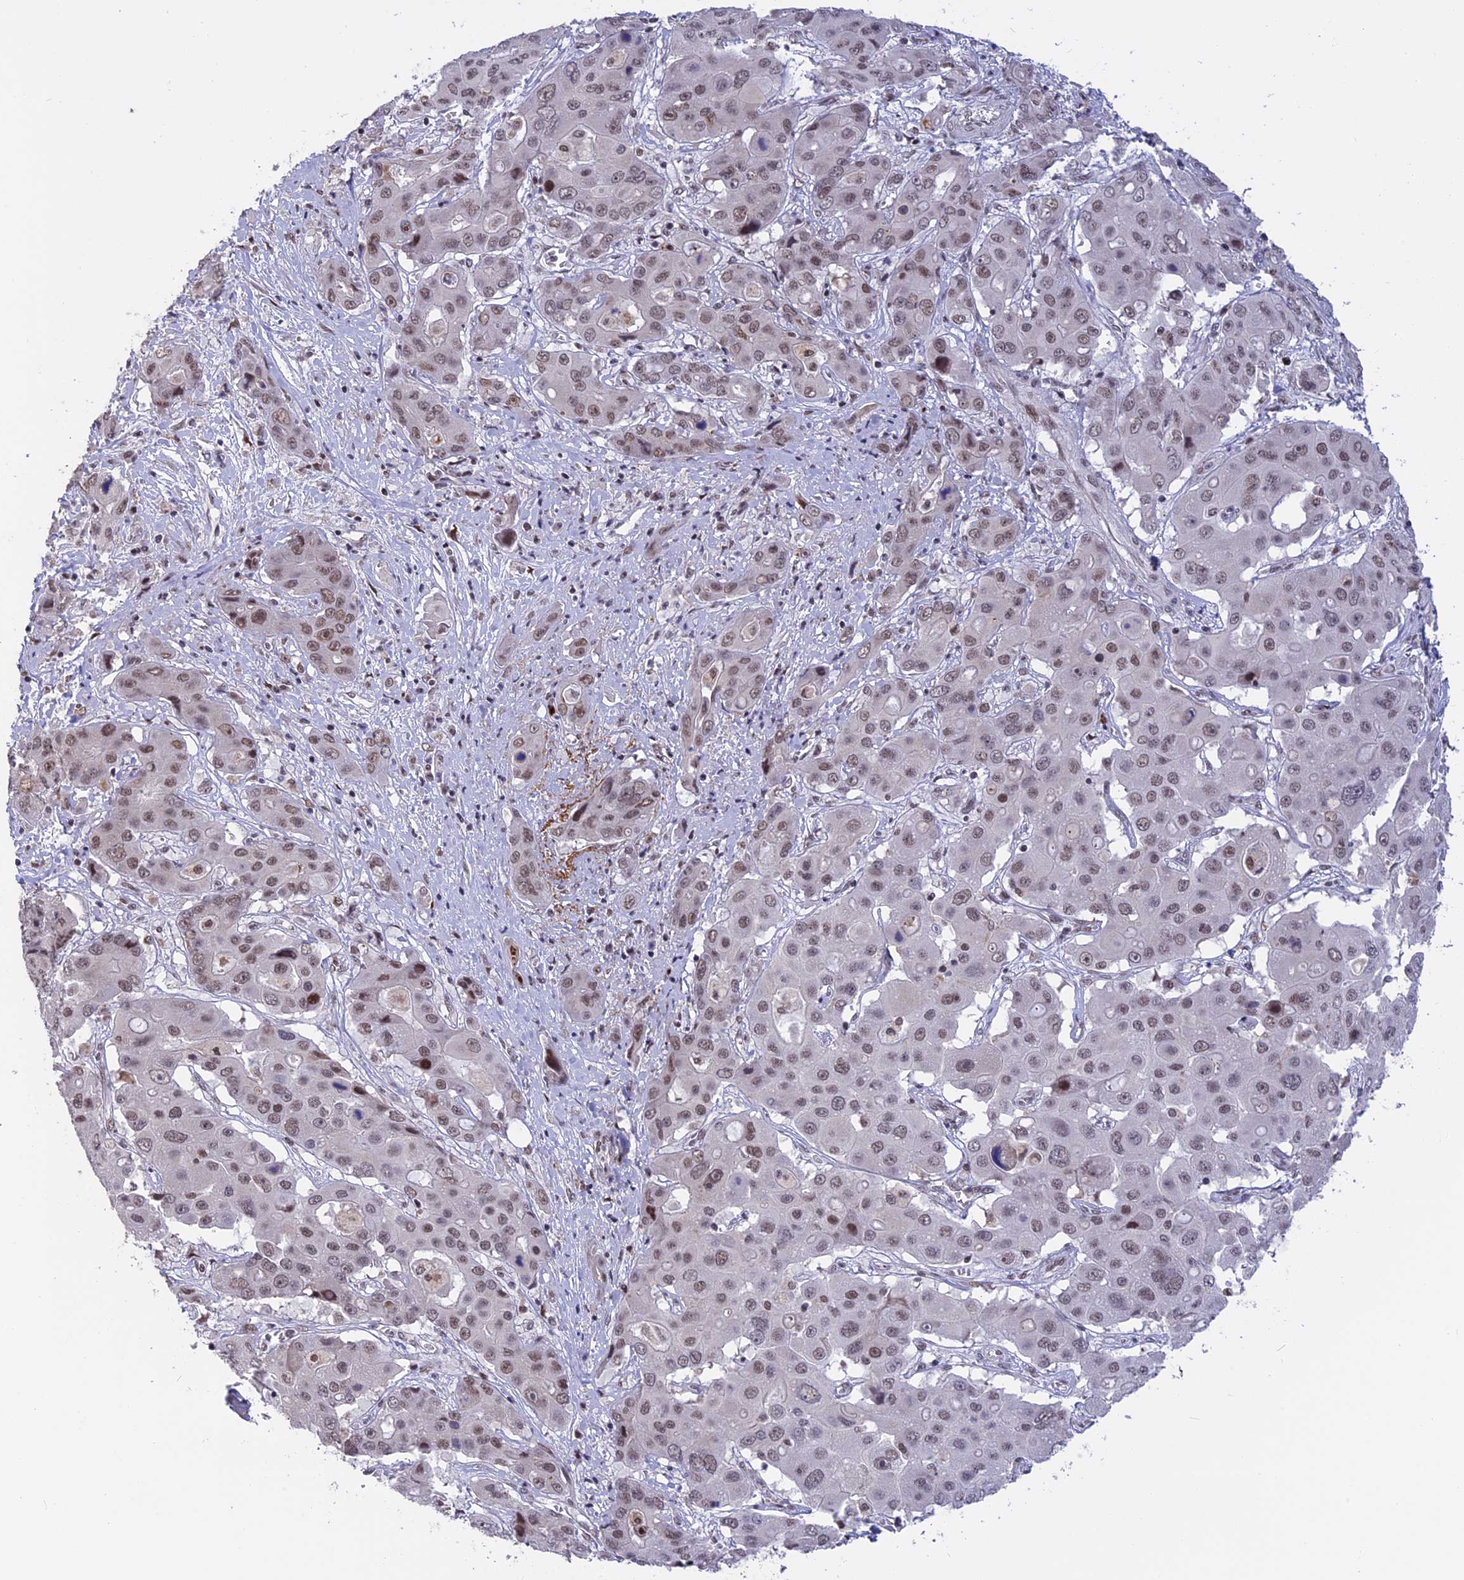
{"staining": {"intensity": "weak", "quantity": "25%-75%", "location": "nuclear"}, "tissue": "liver cancer", "cell_type": "Tumor cells", "image_type": "cancer", "snomed": [{"axis": "morphology", "description": "Cholangiocarcinoma"}, {"axis": "topography", "description": "Liver"}], "caption": "Liver cancer (cholangiocarcinoma) stained with DAB IHC demonstrates low levels of weak nuclear staining in about 25%-75% of tumor cells.", "gene": "POLR2C", "patient": {"sex": "male", "age": 67}}